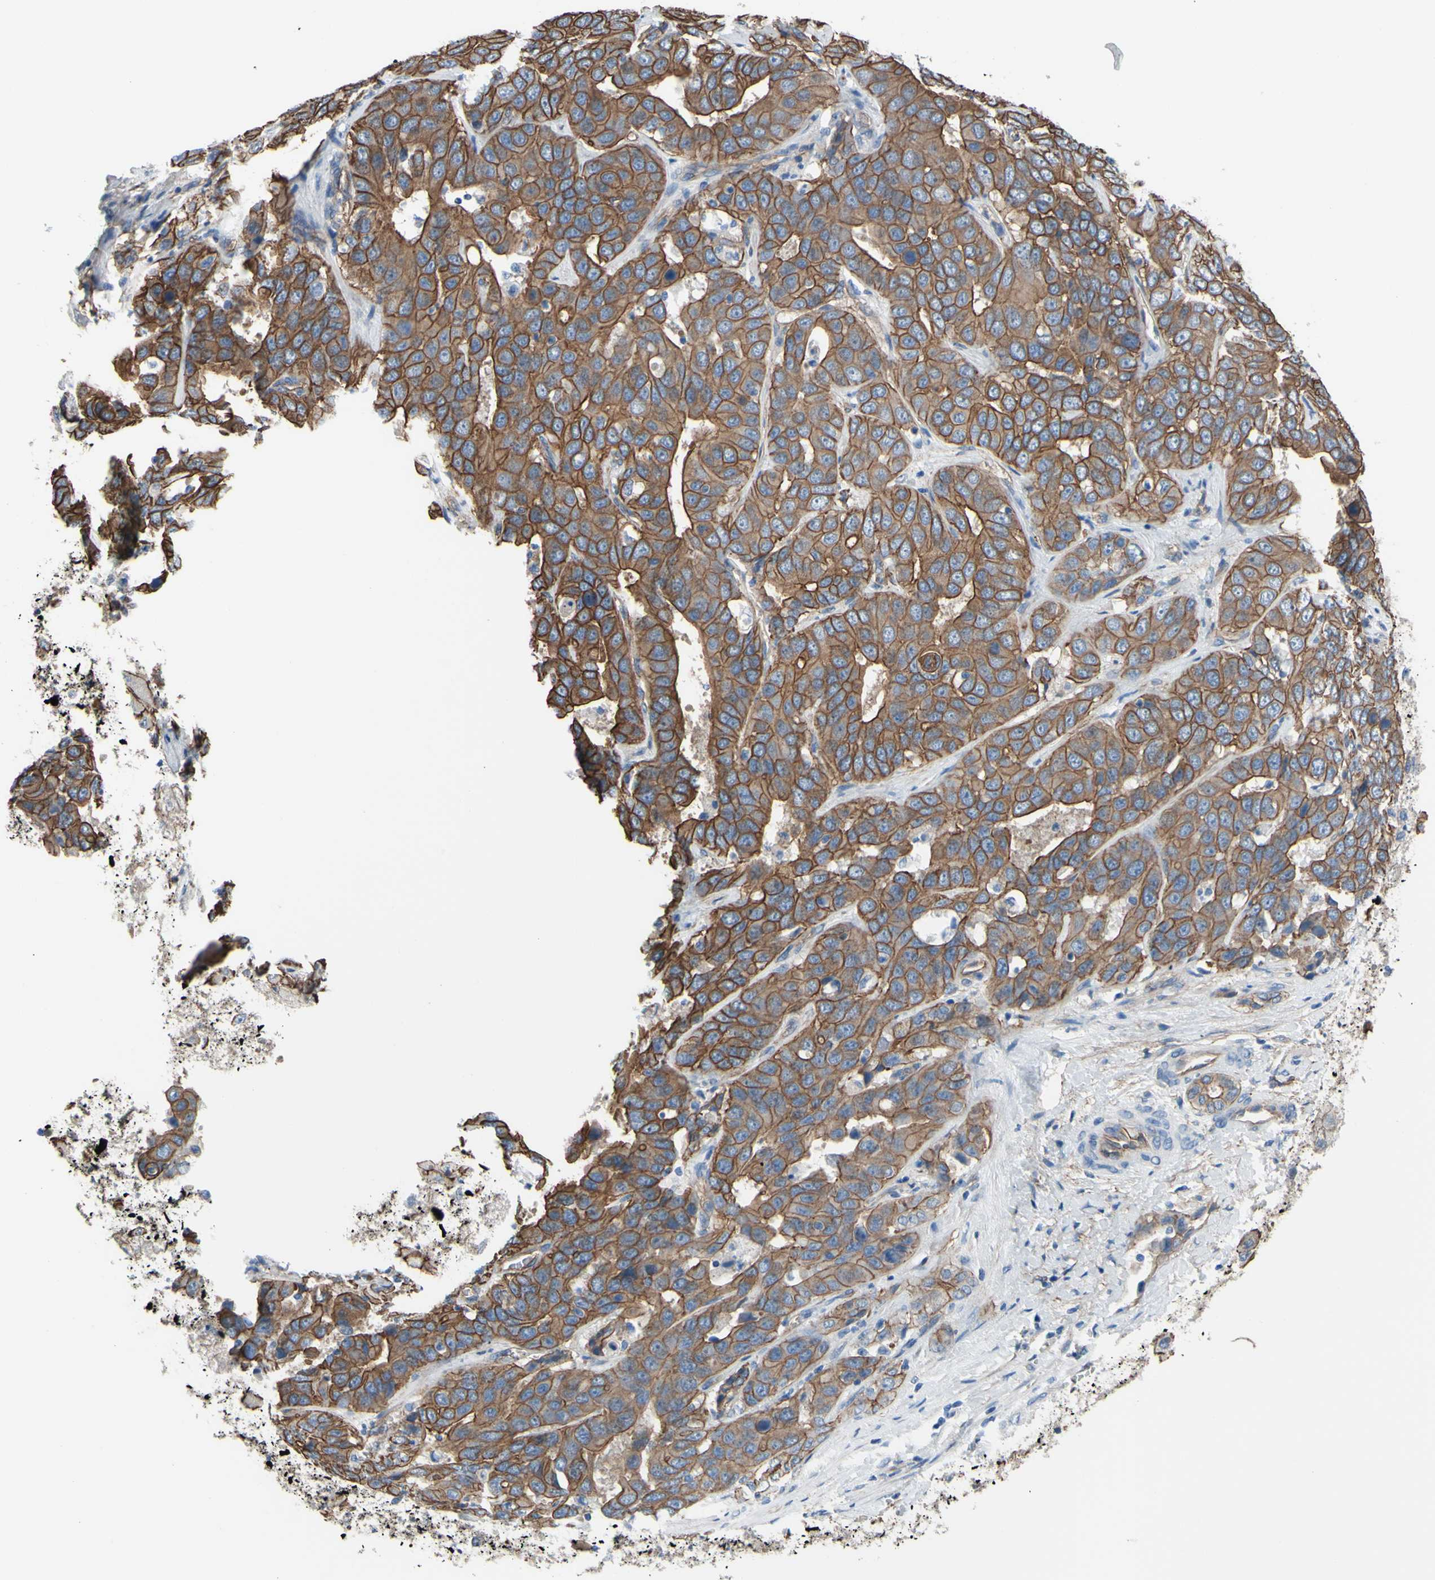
{"staining": {"intensity": "strong", "quantity": ">75%", "location": "cytoplasmic/membranous"}, "tissue": "liver cancer", "cell_type": "Tumor cells", "image_type": "cancer", "snomed": [{"axis": "morphology", "description": "Cholangiocarcinoma"}, {"axis": "topography", "description": "Liver"}], "caption": "Tumor cells show high levels of strong cytoplasmic/membranous positivity in about >75% of cells in liver cholangiocarcinoma. The protein is shown in brown color, while the nuclei are stained blue.", "gene": "TPBG", "patient": {"sex": "female", "age": 52}}